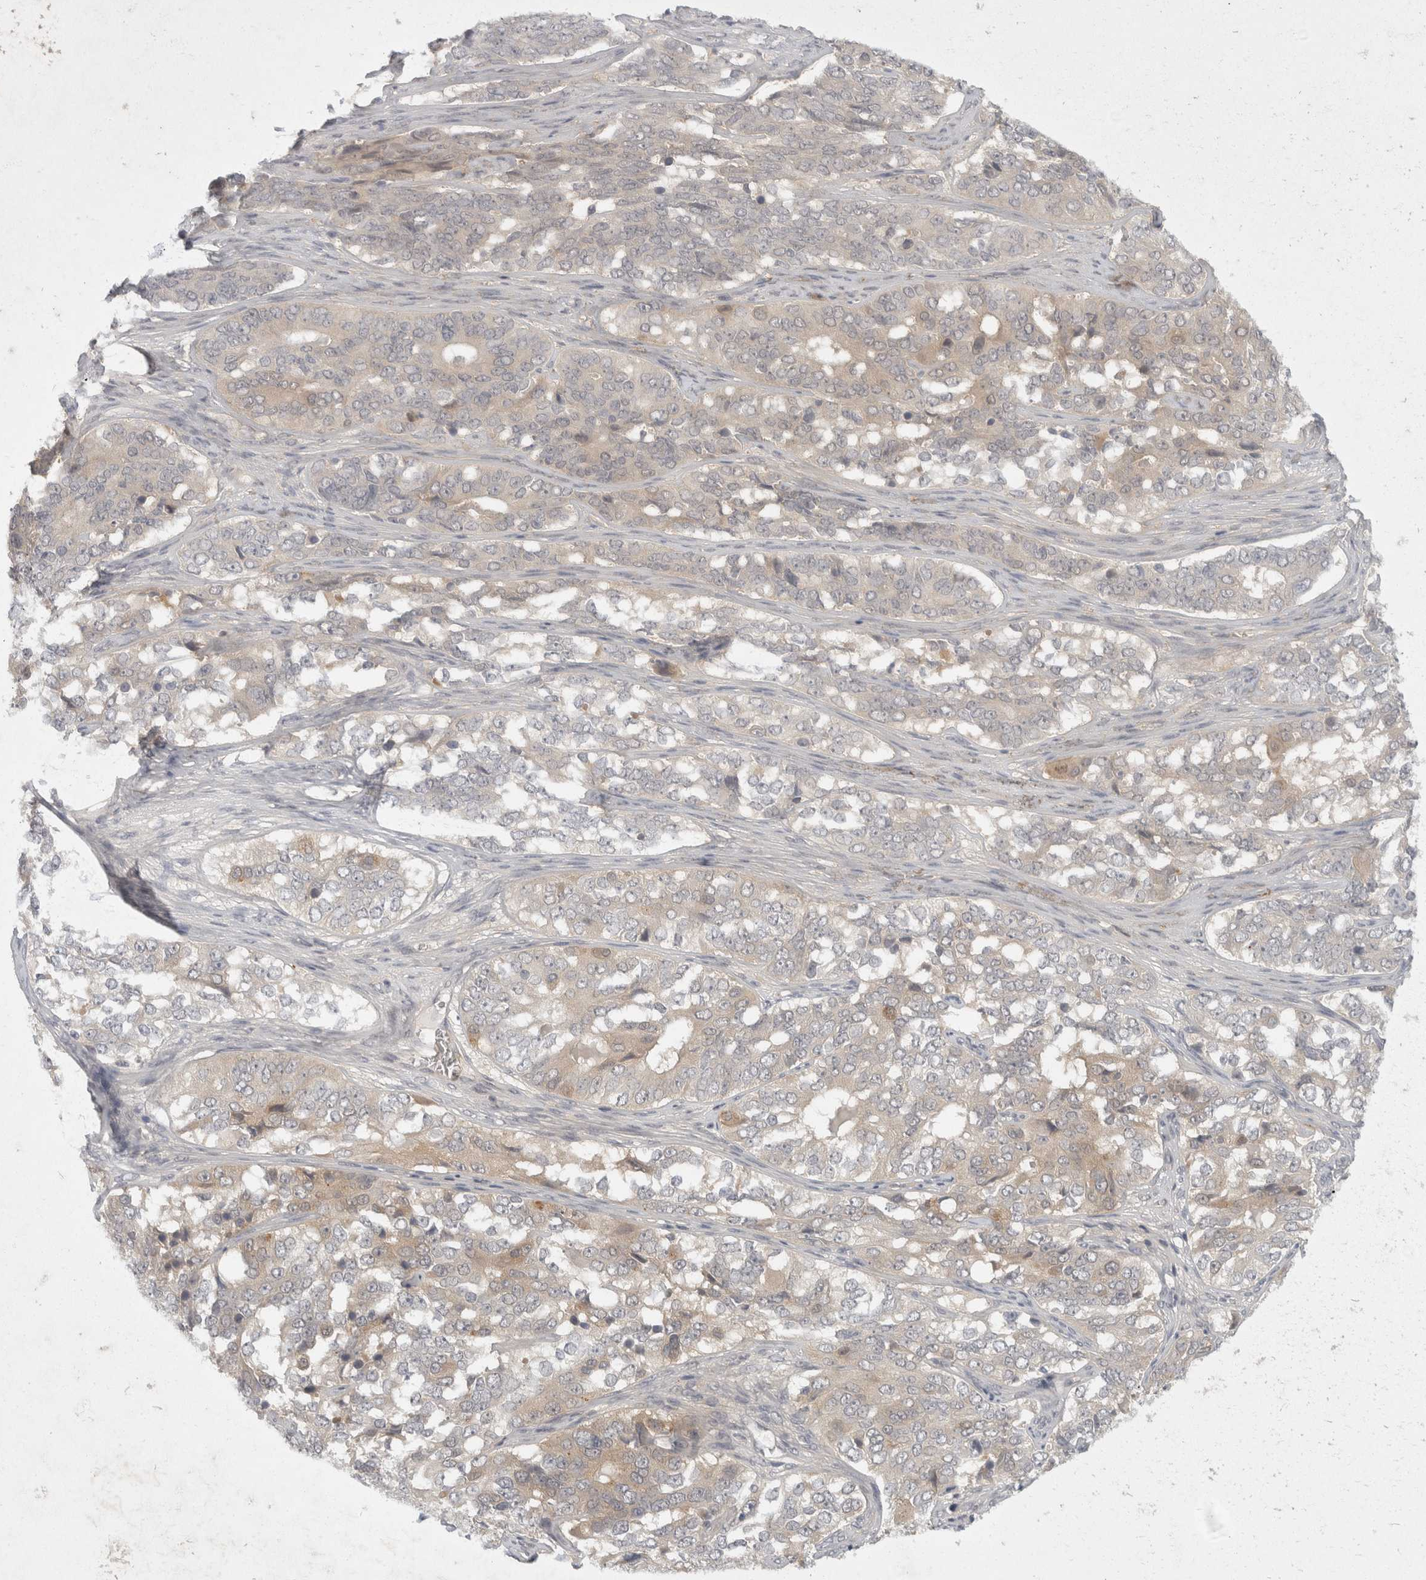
{"staining": {"intensity": "weak", "quantity": "<25%", "location": "cytoplasmic/membranous"}, "tissue": "ovarian cancer", "cell_type": "Tumor cells", "image_type": "cancer", "snomed": [{"axis": "morphology", "description": "Carcinoma, endometroid"}, {"axis": "topography", "description": "Ovary"}], "caption": "An image of ovarian cancer (endometroid carcinoma) stained for a protein displays no brown staining in tumor cells.", "gene": "TOM1L2", "patient": {"sex": "female", "age": 51}}